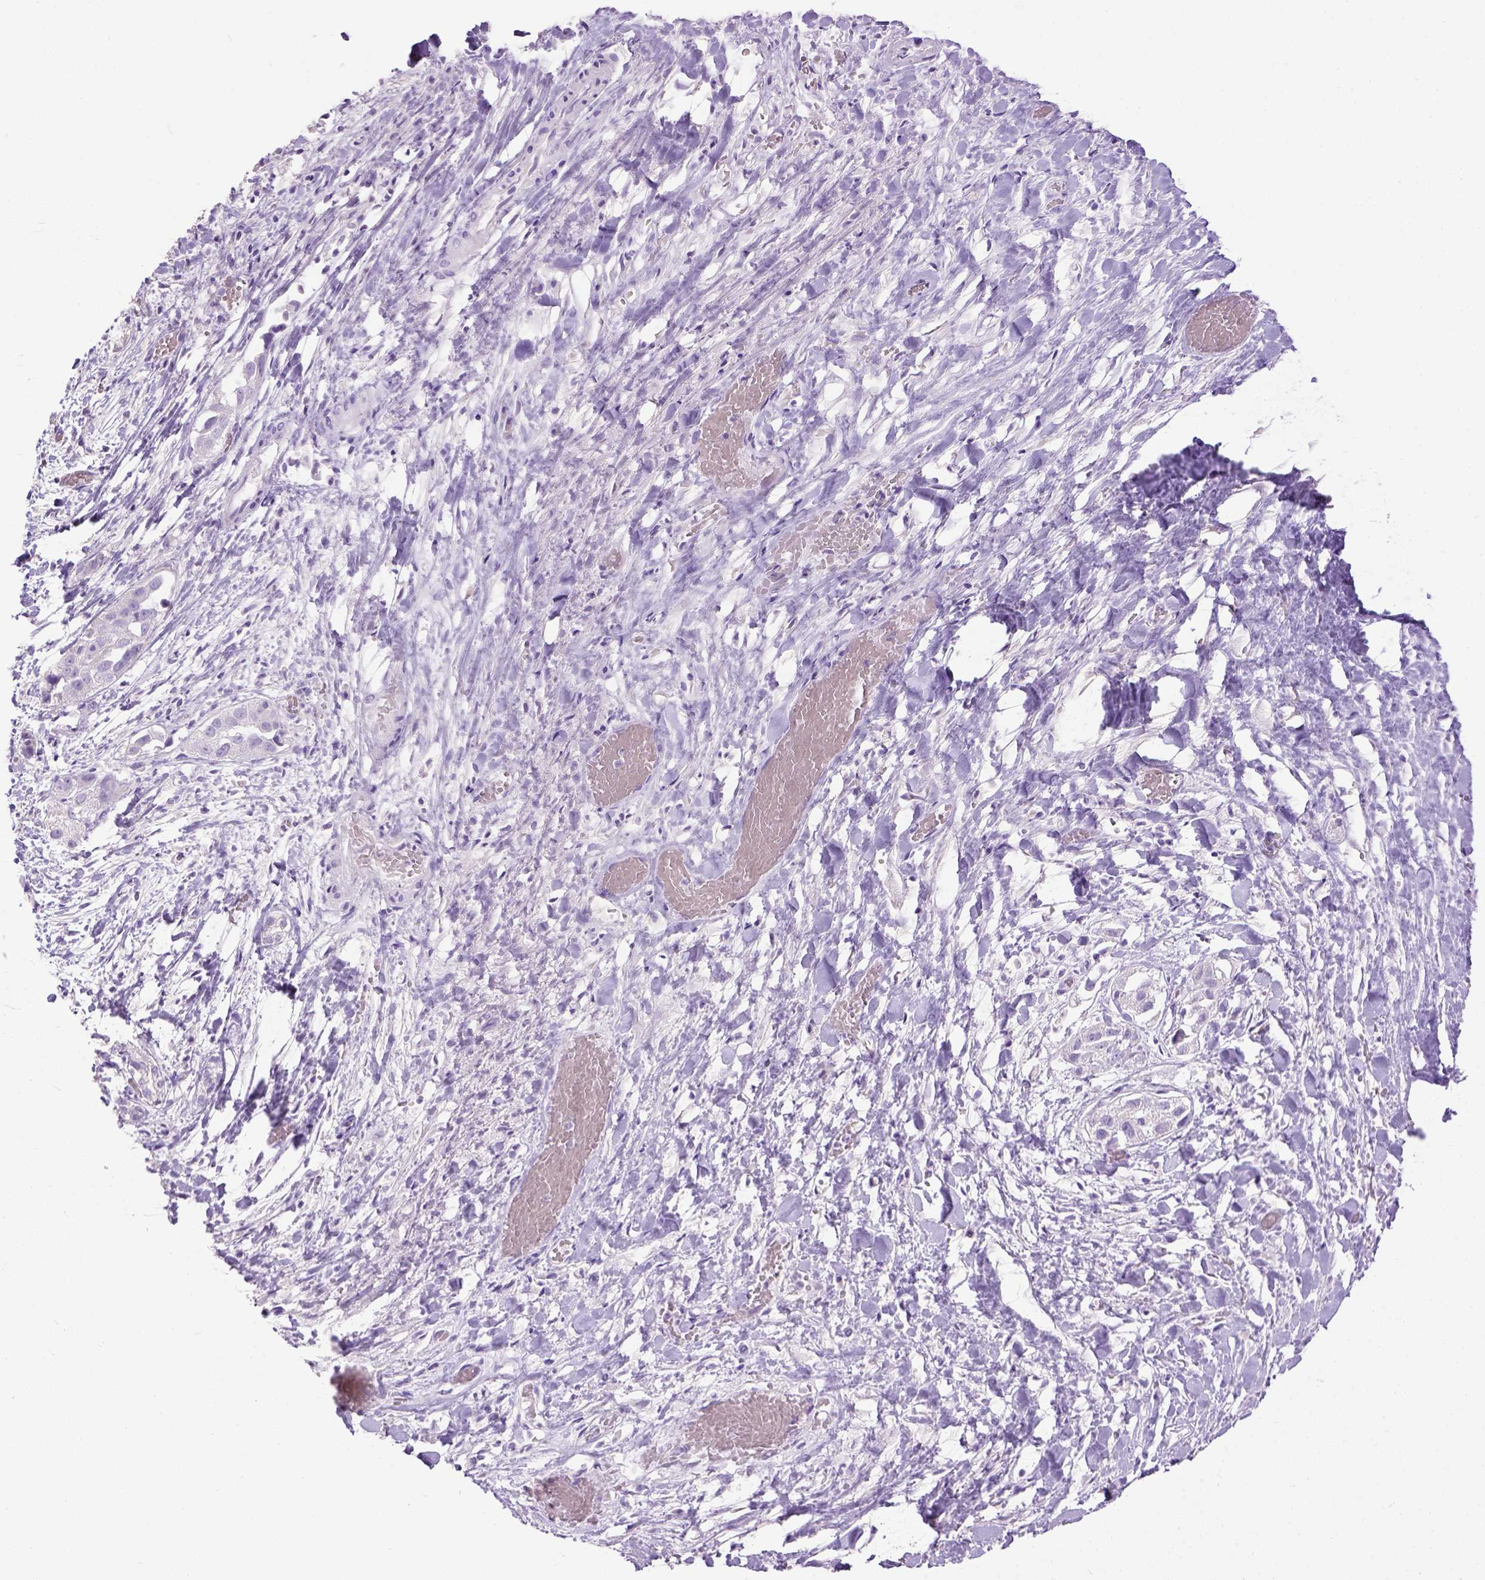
{"staining": {"intensity": "negative", "quantity": "none", "location": "none"}, "tissue": "liver cancer", "cell_type": "Tumor cells", "image_type": "cancer", "snomed": [{"axis": "morphology", "description": "Cholangiocarcinoma"}, {"axis": "topography", "description": "Liver"}], "caption": "Tumor cells are negative for brown protein staining in cholangiocarcinoma (liver).", "gene": "CYP24A1", "patient": {"sex": "female", "age": 52}}